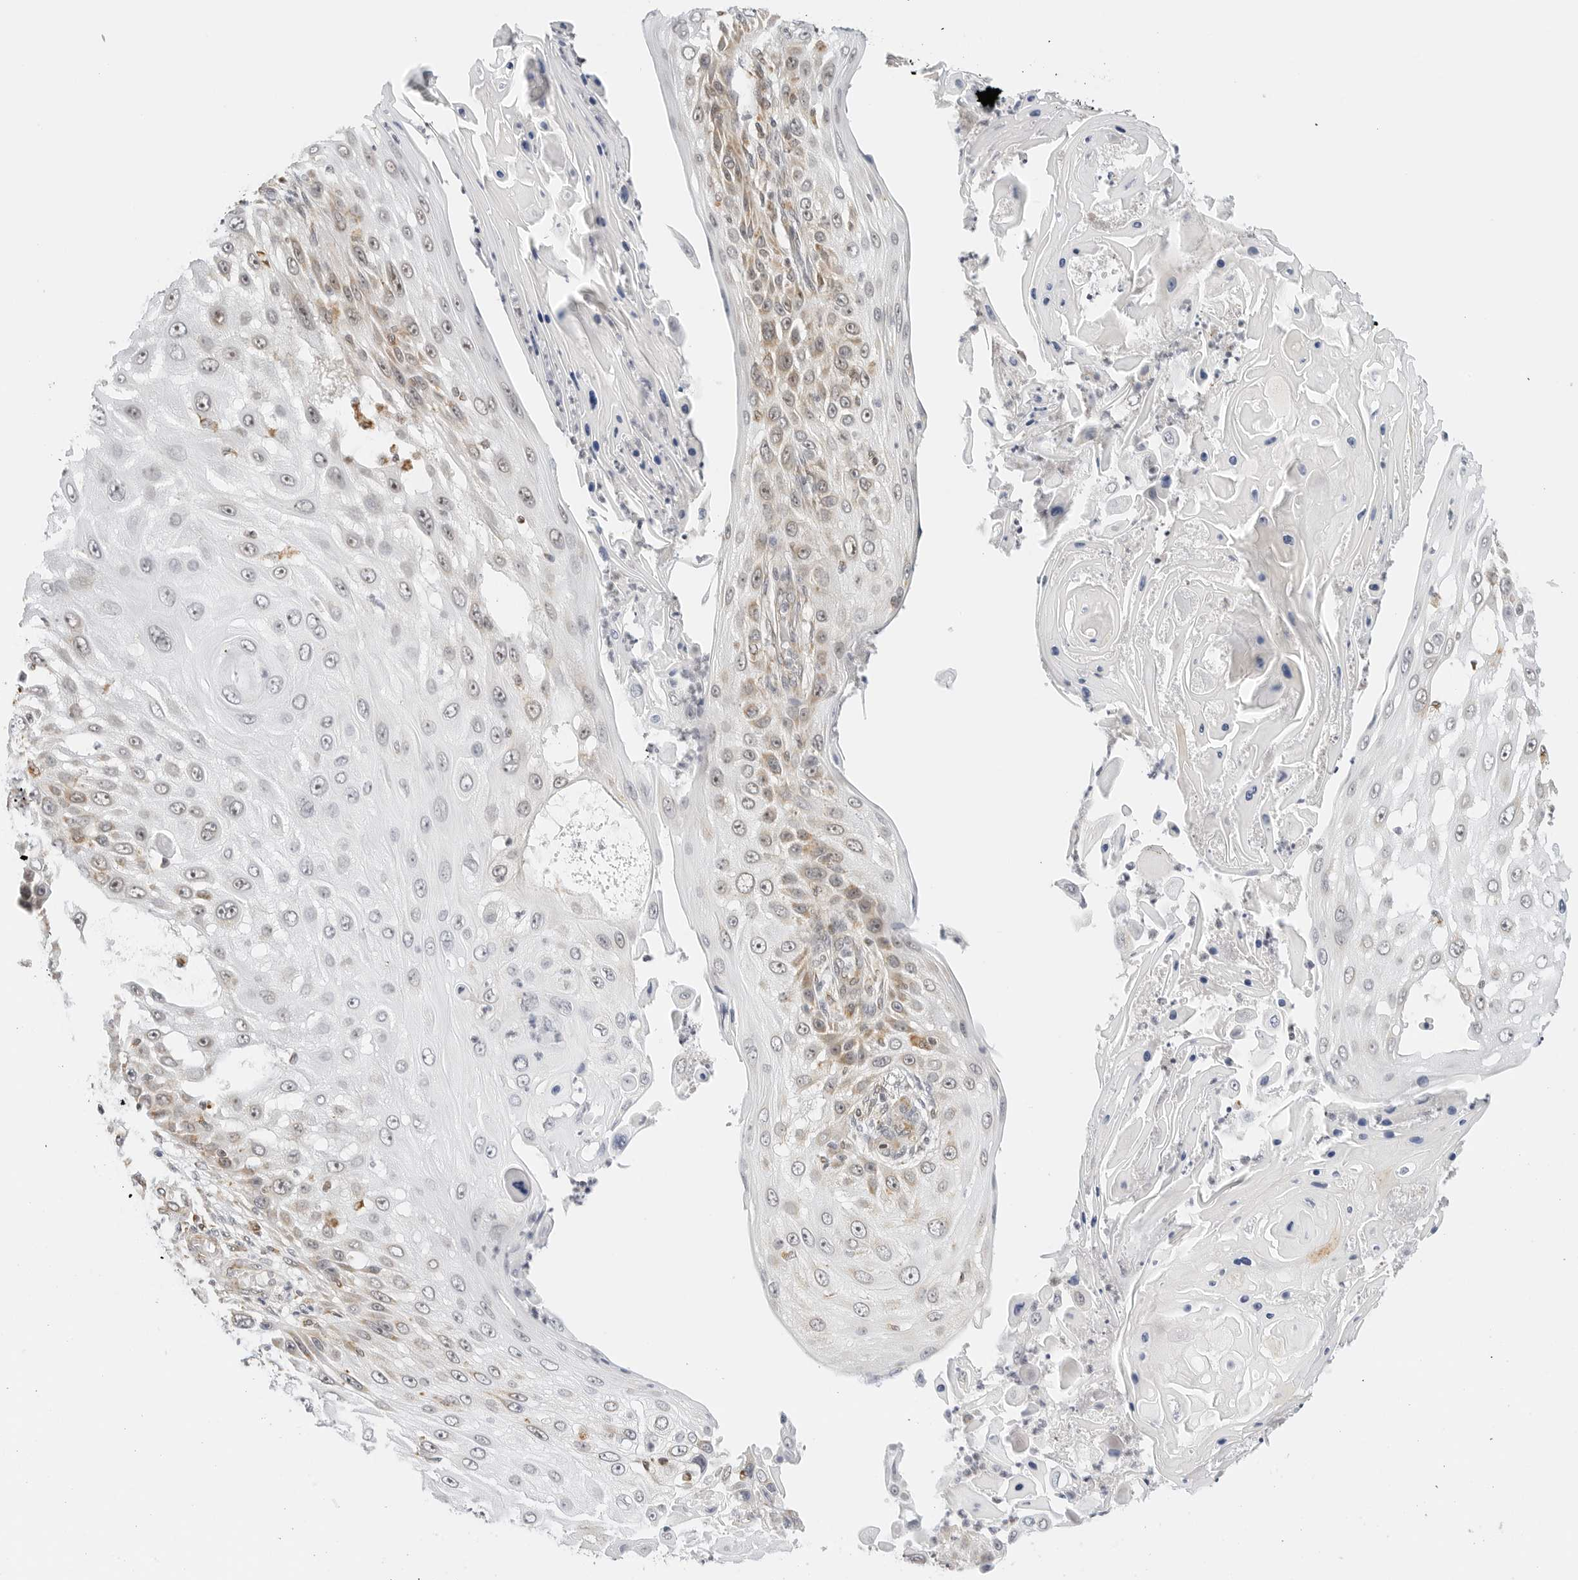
{"staining": {"intensity": "moderate", "quantity": "<25%", "location": "cytoplasmic/membranous"}, "tissue": "skin cancer", "cell_type": "Tumor cells", "image_type": "cancer", "snomed": [{"axis": "morphology", "description": "Squamous cell carcinoma, NOS"}, {"axis": "topography", "description": "Skin"}], "caption": "Approximately <25% of tumor cells in skin cancer exhibit moderate cytoplasmic/membranous protein positivity as visualized by brown immunohistochemical staining.", "gene": "GORAB", "patient": {"sex": "female", "age": 44}}